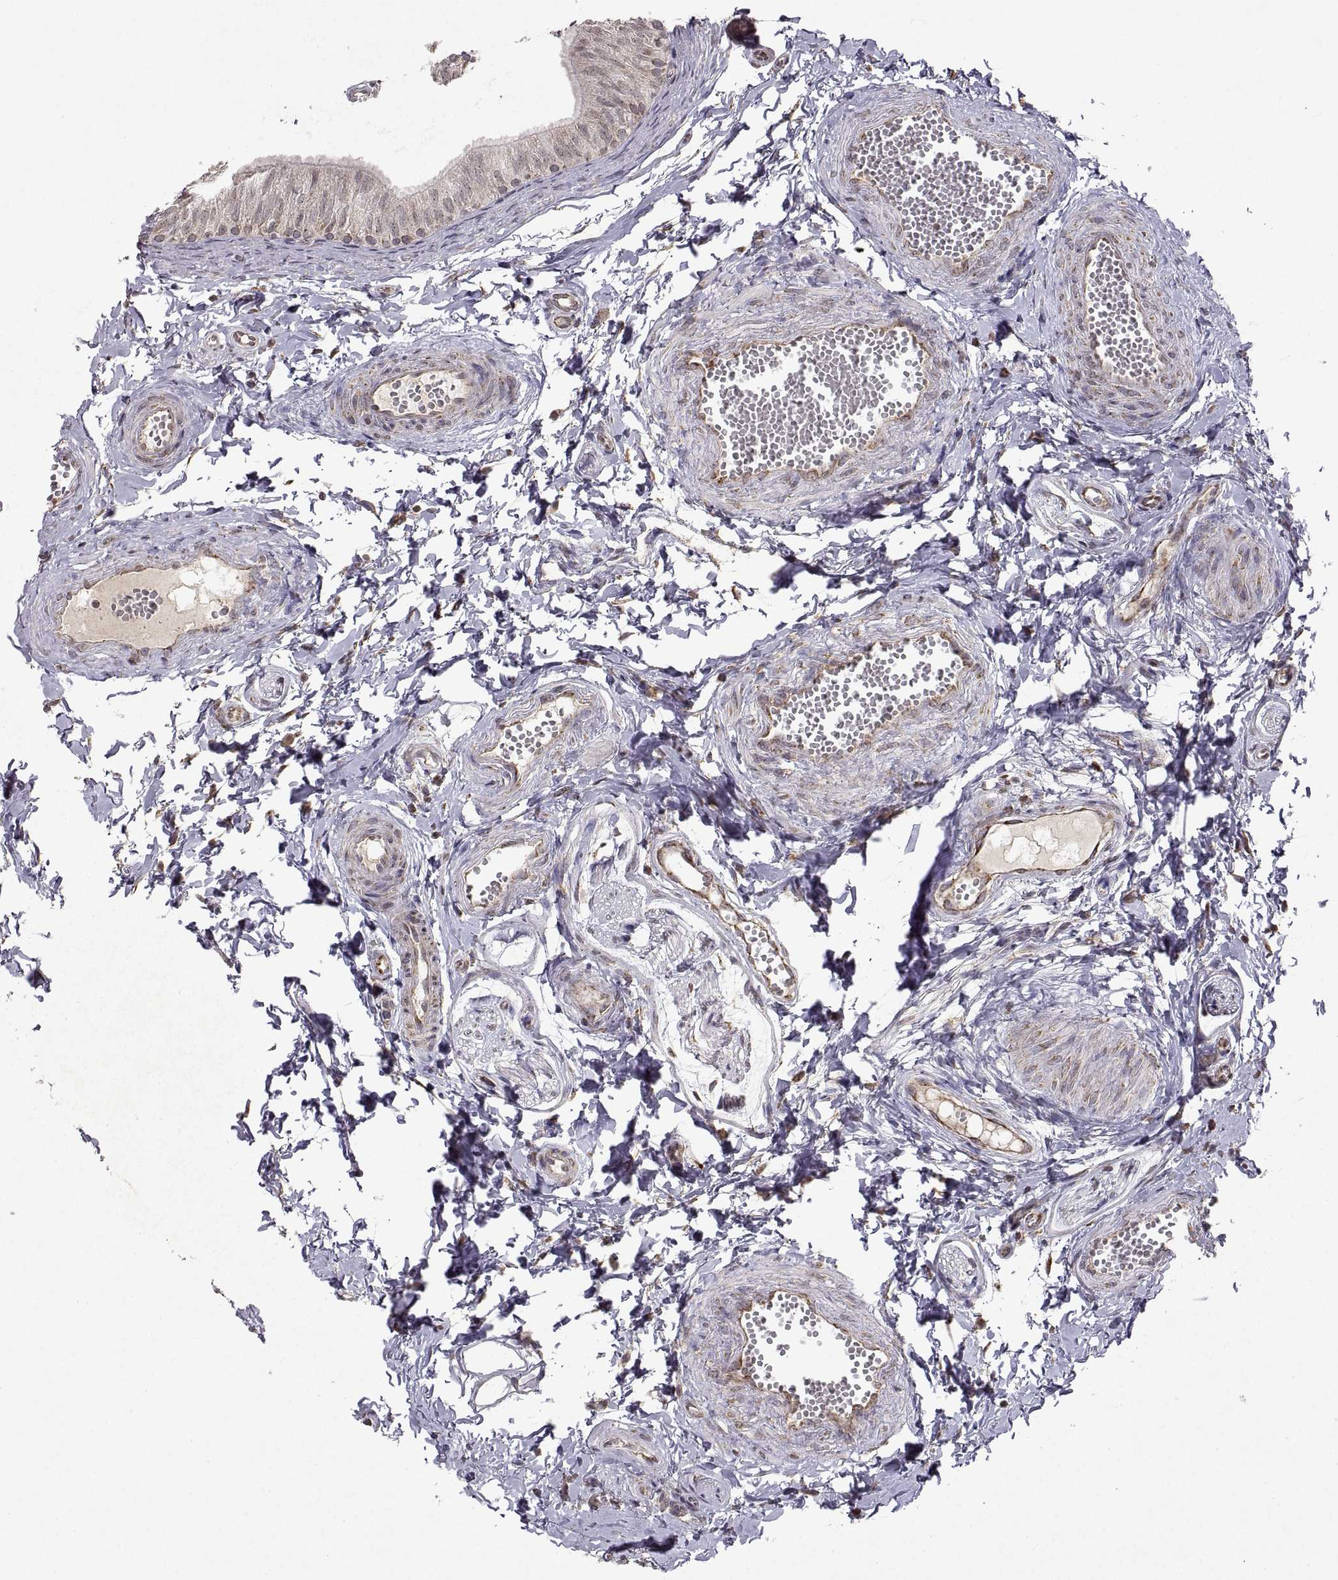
{"staining": {"intensity": "weak", "quantity": "<25%", "location": "cytoplasmic/membranous"}, "tissue": "epididymis", "cell_type": "Glandular cells", "image_type": "normal", "snomed": [{"axis": "morphology", "description": "Normal tissue, NOS"}, {"axis": "topography", "description": "Epididymis"}], "caption": "This is a image of immunohistochemistry staining of benign epididymis, which shows no expression in glandular cells. The staining was performed using DAB to visualize the protein expression in brown, while the nuclei were stained in blue with hematoxylin (Magnification: 20x).", "gene": "MANBAL", "patient": {"sex": "male", "age": 22}}